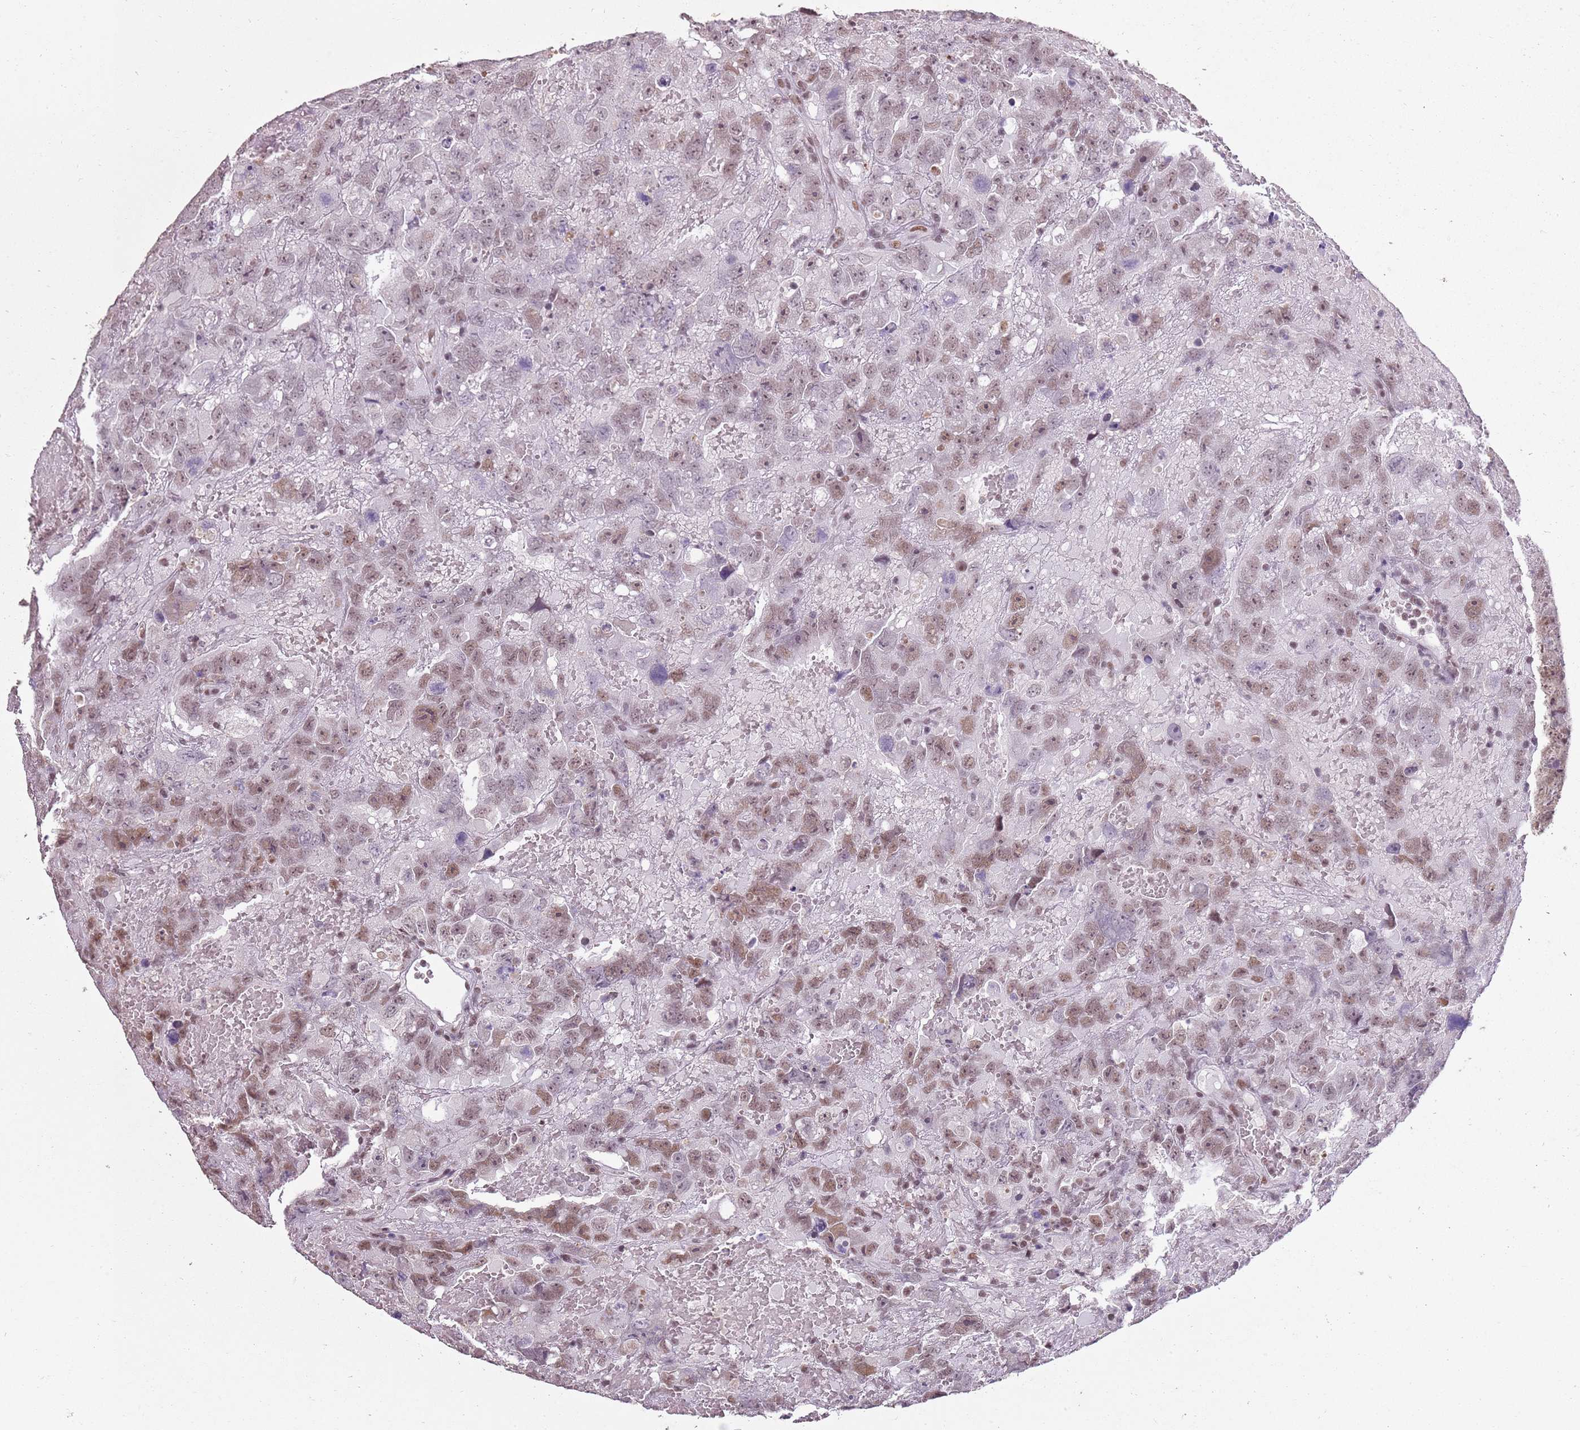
{"staining": {"intensity": "moderate", "quantity": ">75%", "location": "nuclear"}, "tissue": "testis cancer", "cell_type": "Tumor cells", "image_type": "cancer", "snomed": [{"axis": "morphology", "description": "Carcinoma, Embryonal, NOS"}, {"axis": "topography", "description": "Testis"}], "caption": "IHC (DAB) staining of human embryonal carcinoma (testis) displays moderate nuclear protein staining in approximately >75% of tumor cells.", "gene": "ARL14EP", "patient": {"sex": "male", "age": 45}}